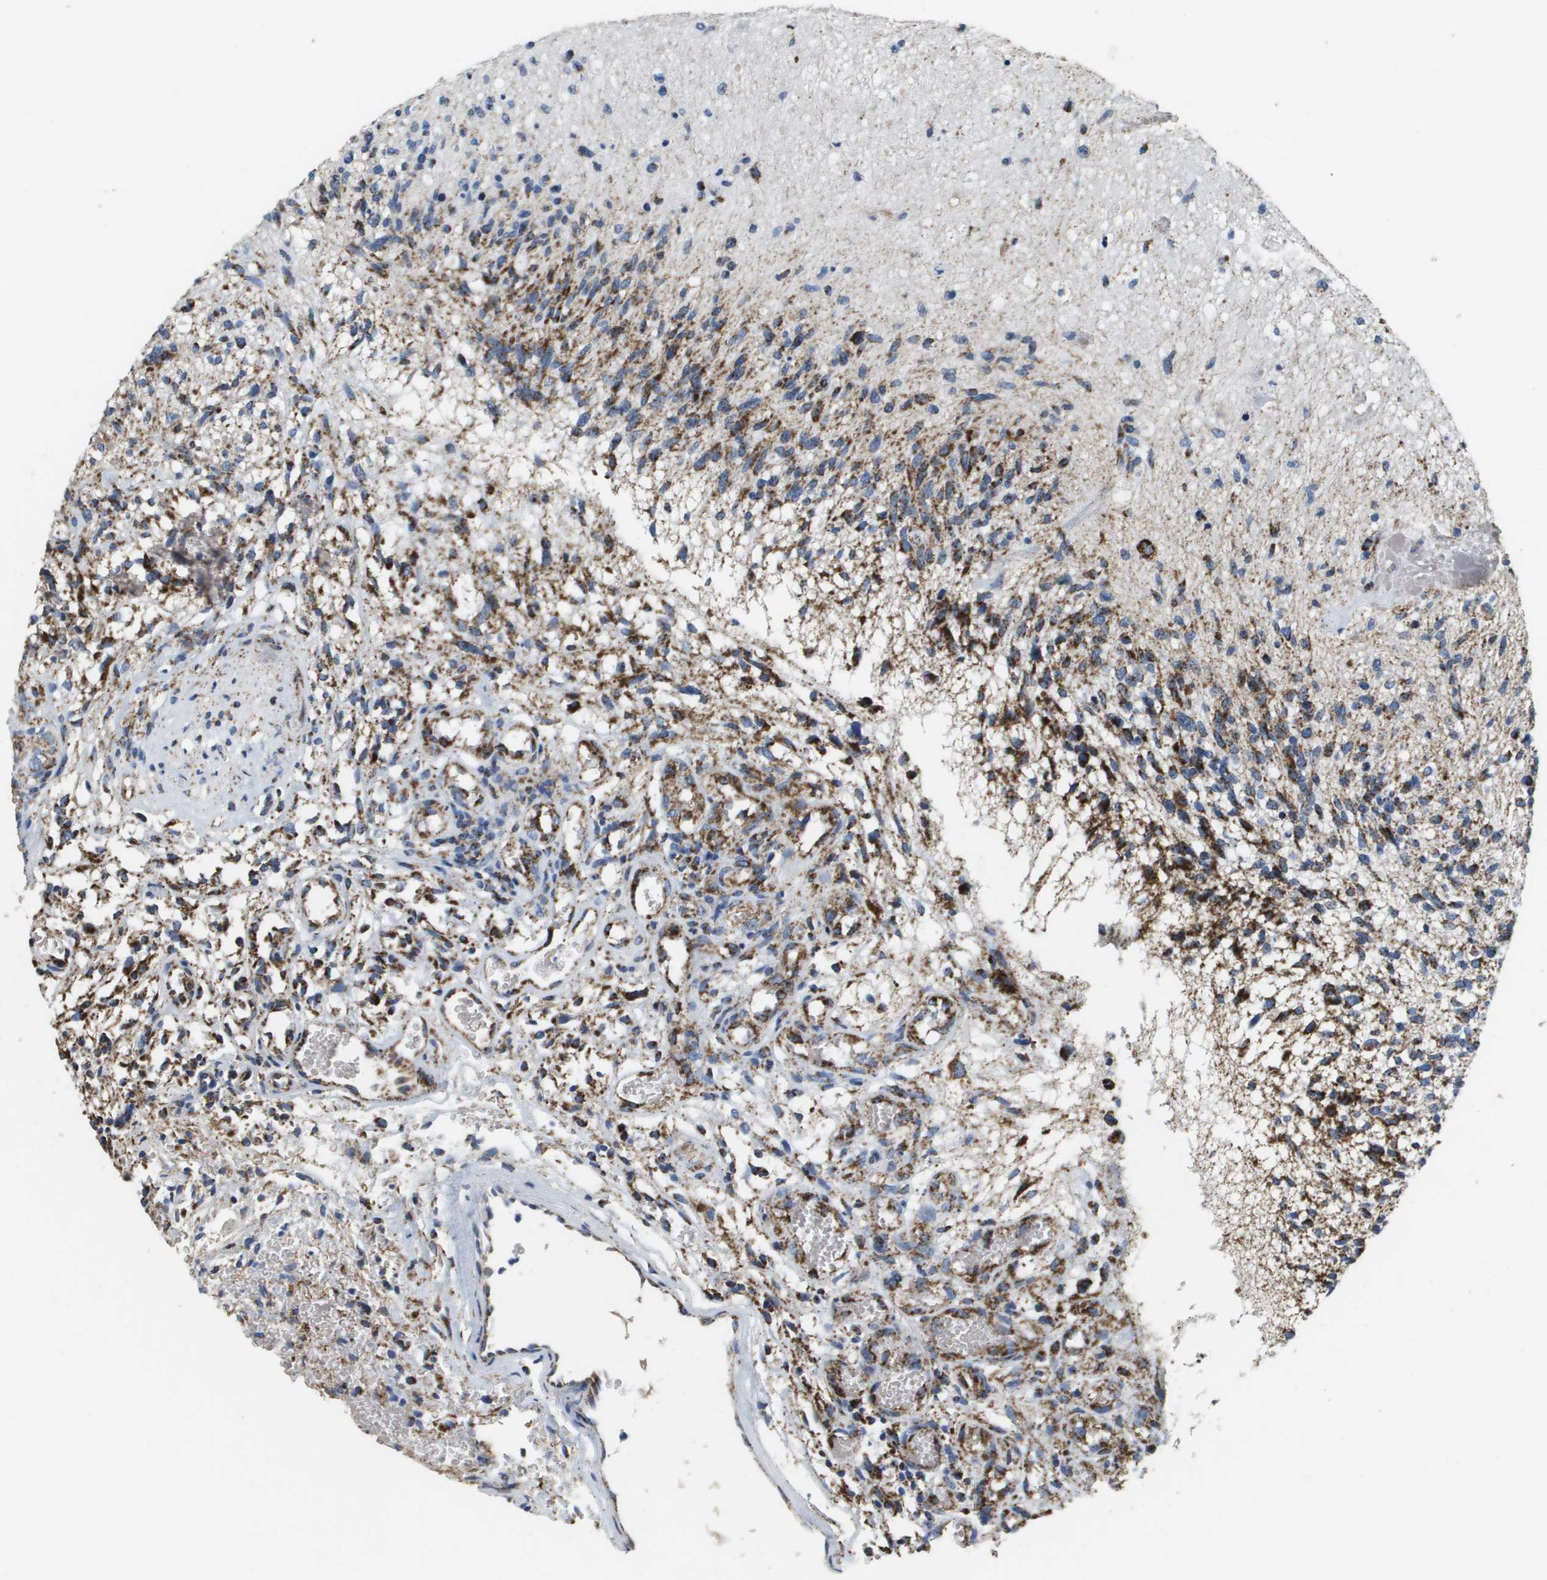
{"staining": {"intensity": "moderate", "quantity": "<25%", "location": "cytoplasmic/membranous"}, "tissue": "glioma", "cell_type": "Tumor cells", "image_type": "cancer", "snomed": [{"axis": "morphology", "description": "Normal tissue, NOS"}, {"axis": "morphology", "description": "Glioma, malignant, High grade"}, {"axis": "topography", "description": "Cerebral cortex"}], "caption": "Malignant glioma (high-grade) stained with a protein marker exhibits moderate staining in tumor cells.", "gene": "ATP5F1B", "patient": {"sex": "male", "age": 75}}